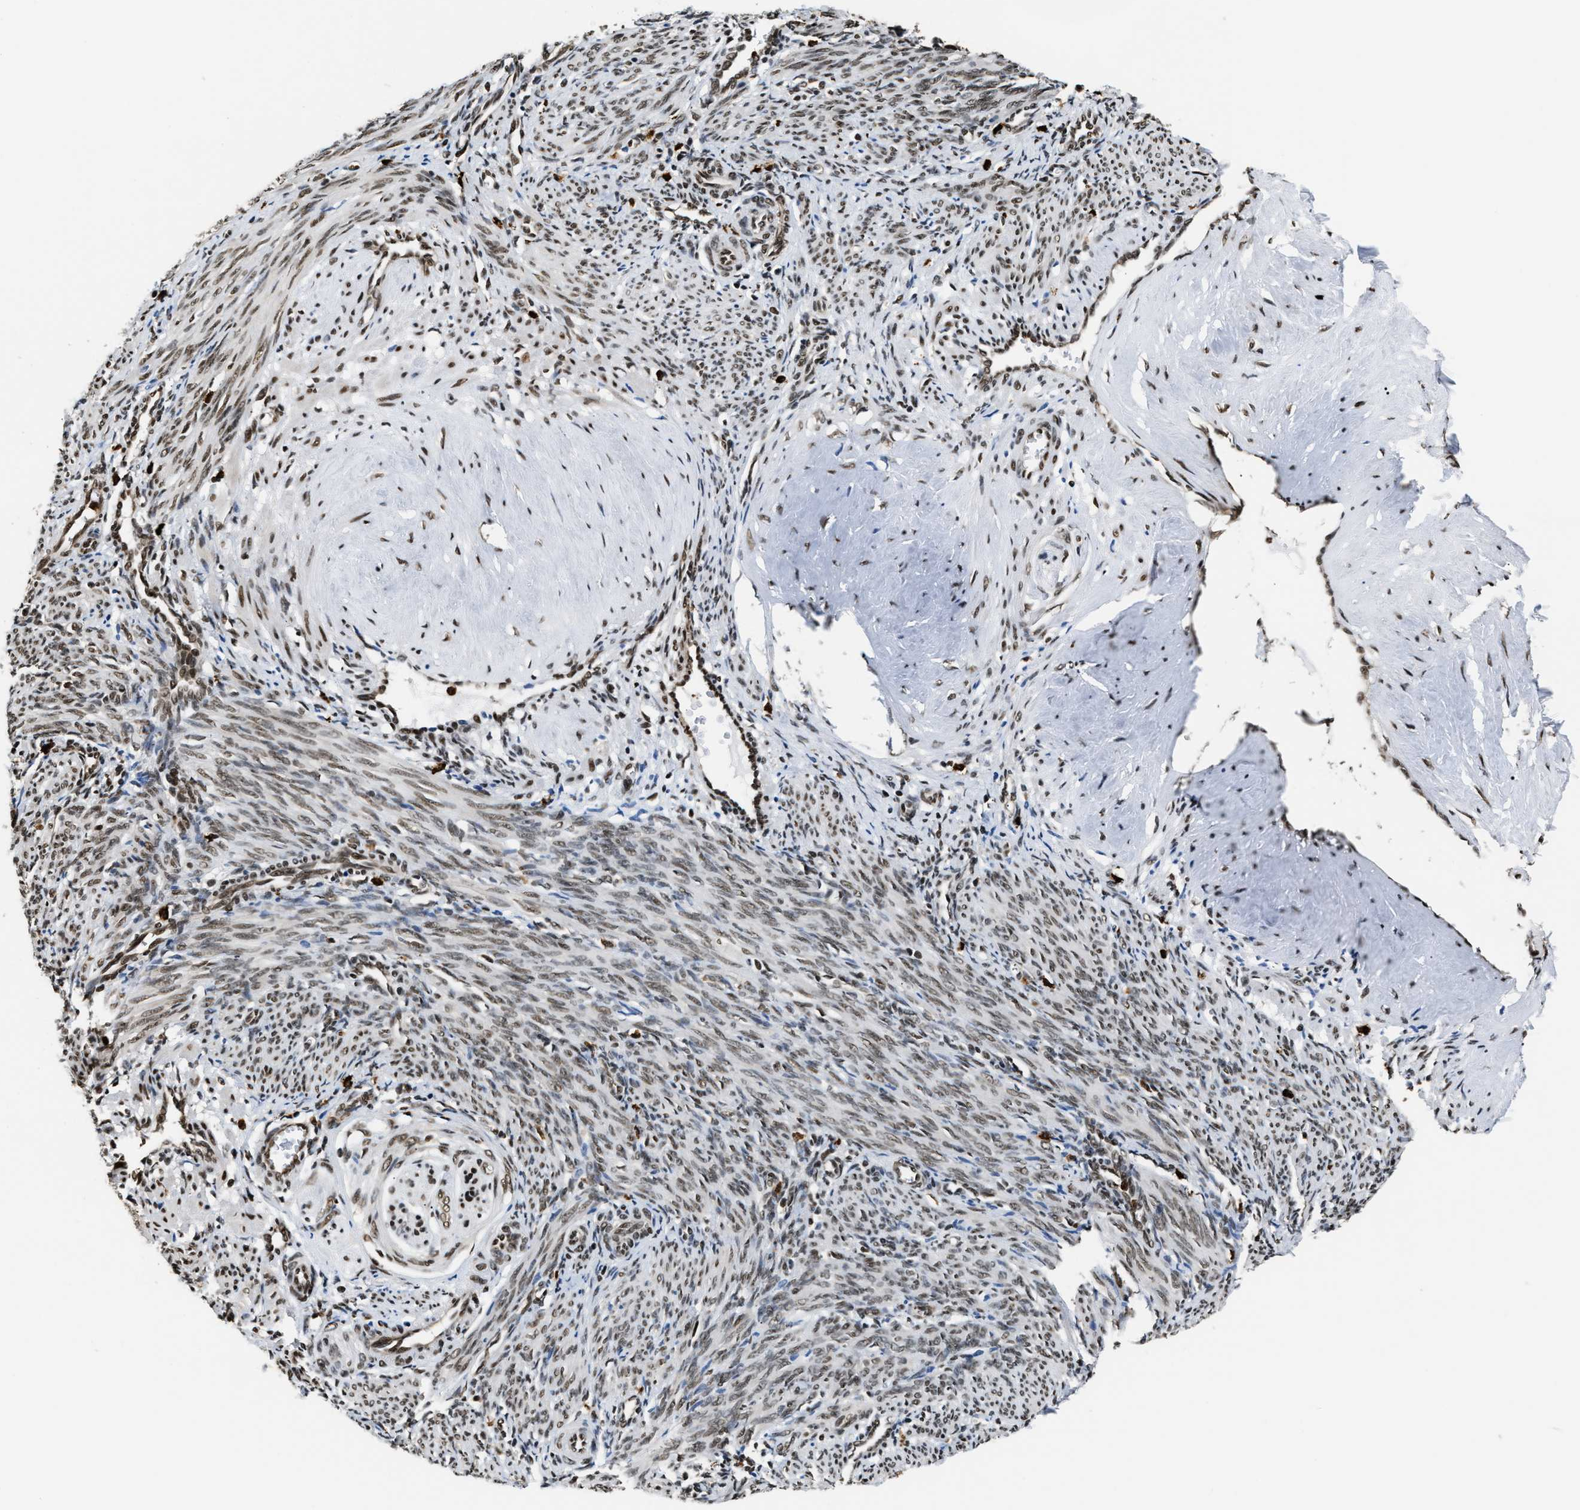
{"staining": {"intensity": "weak", "quantity": ">75%", "location": "nuclear"}, "tissue": "smooth muscle", "cell_type": "Smooth muscle cells", "image_type": "normal", "snomed": [{"axis": "morphology", "description": "Normal tissue, NOS"}, {"axis": "topography", "description": "Endometrium"}], "caption": "Immunohistochemistry (IHC) of unremarkable human smooth muscle reveals low levels of weak nuclear positivity in about >75% of smooth muscle cells.", "gene": "CCNDBP1", "patient": {"sex": "female", "age": 33}}